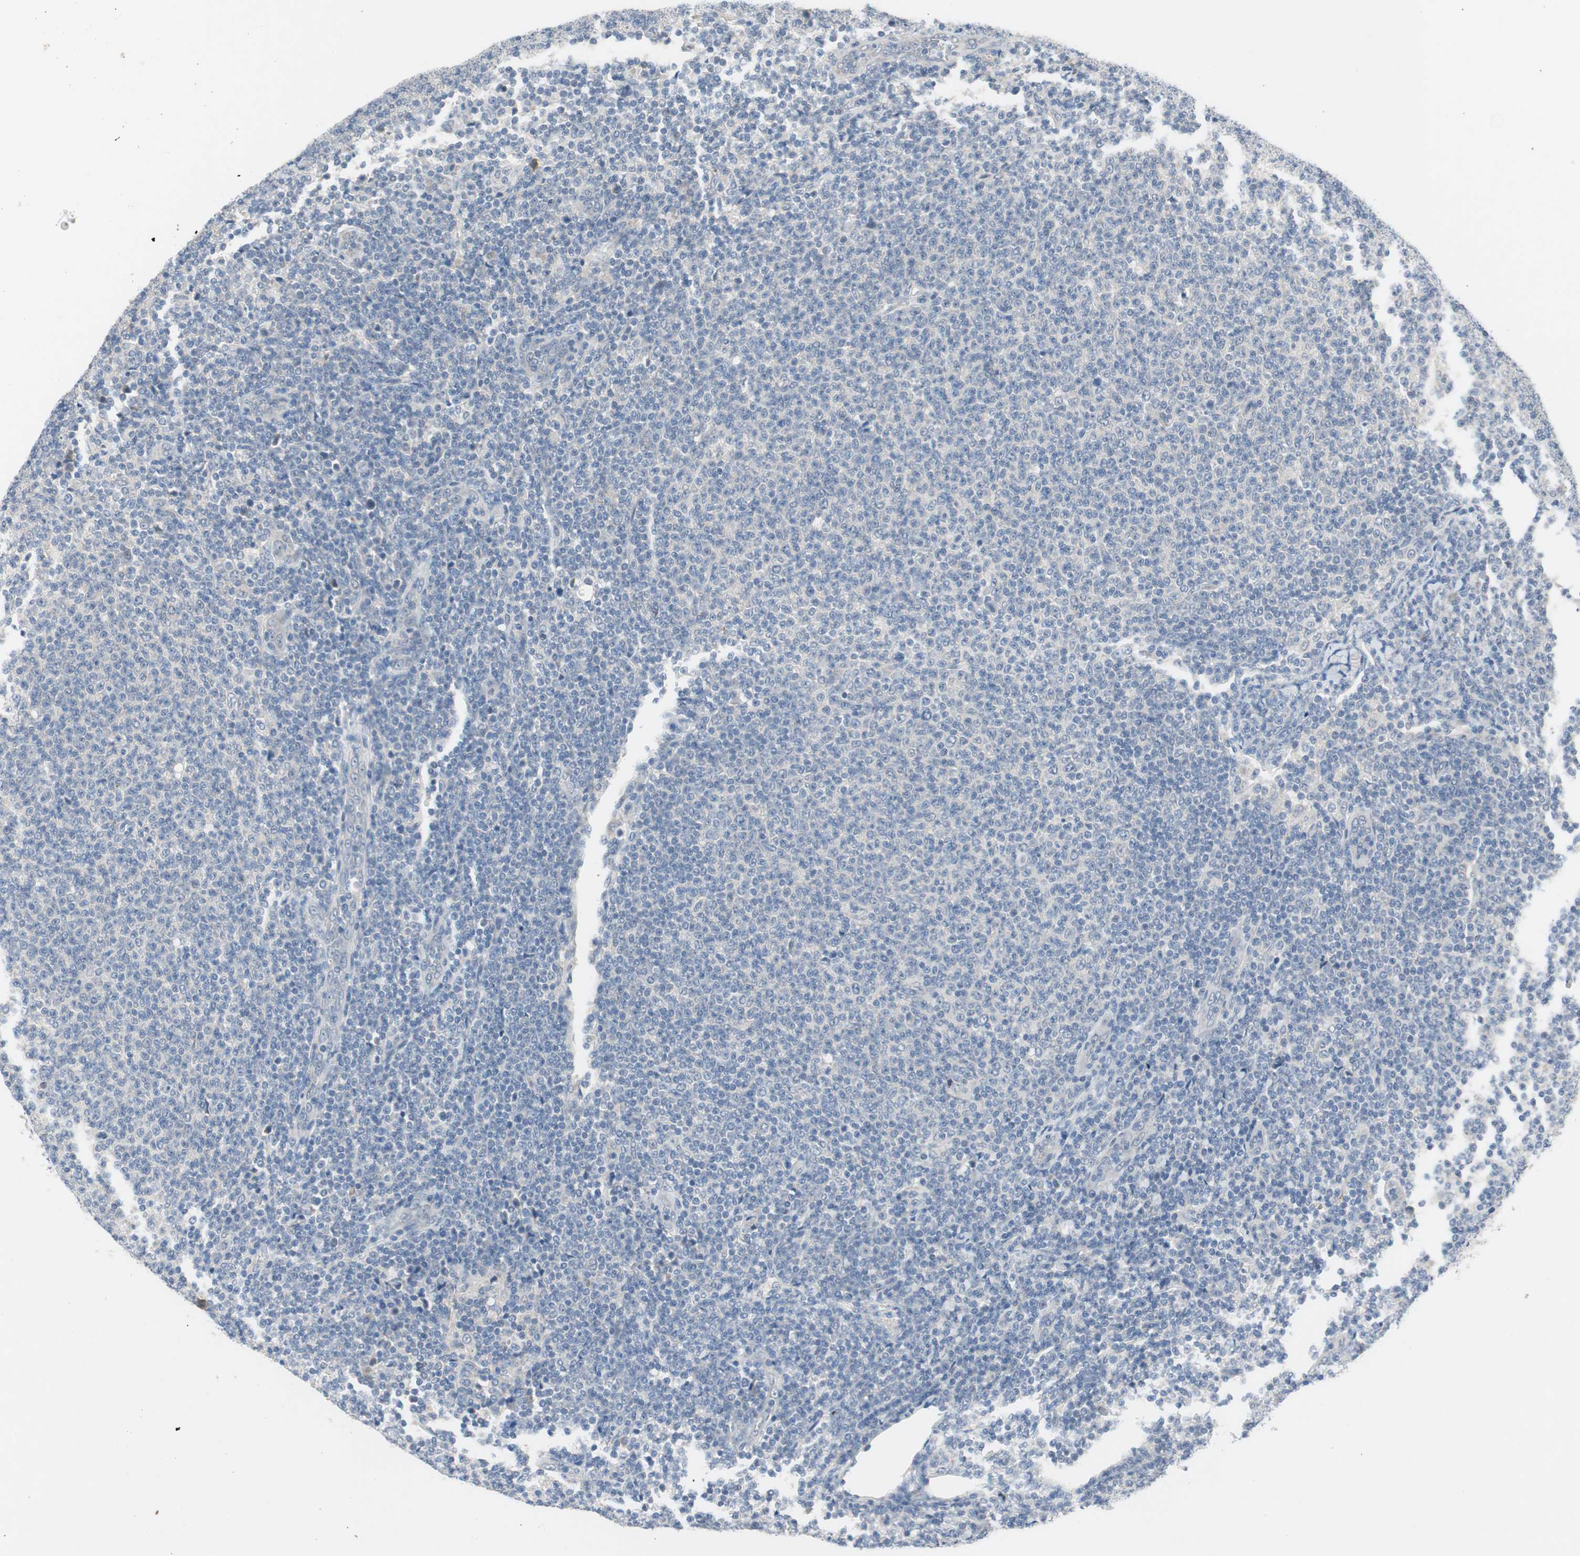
{"staining": {"intensity": "negative", "quantity": "none", "location": "none"}, "tissue": "lymphoma", "cell_type": "Tumor cells", "image_type": "cancer", "snomed": [{"axis": "morphology", "description": "Malignant lymphoma, non-Hodgkin's type, Low grade"}, {"axis": "topography", "description": "Lymph node"}], "caption": "IHC of human lymphoma reveals no expression in tumor cells.", "gene": "GRHL1", "patient": {"sex": "male", "age": 66}}